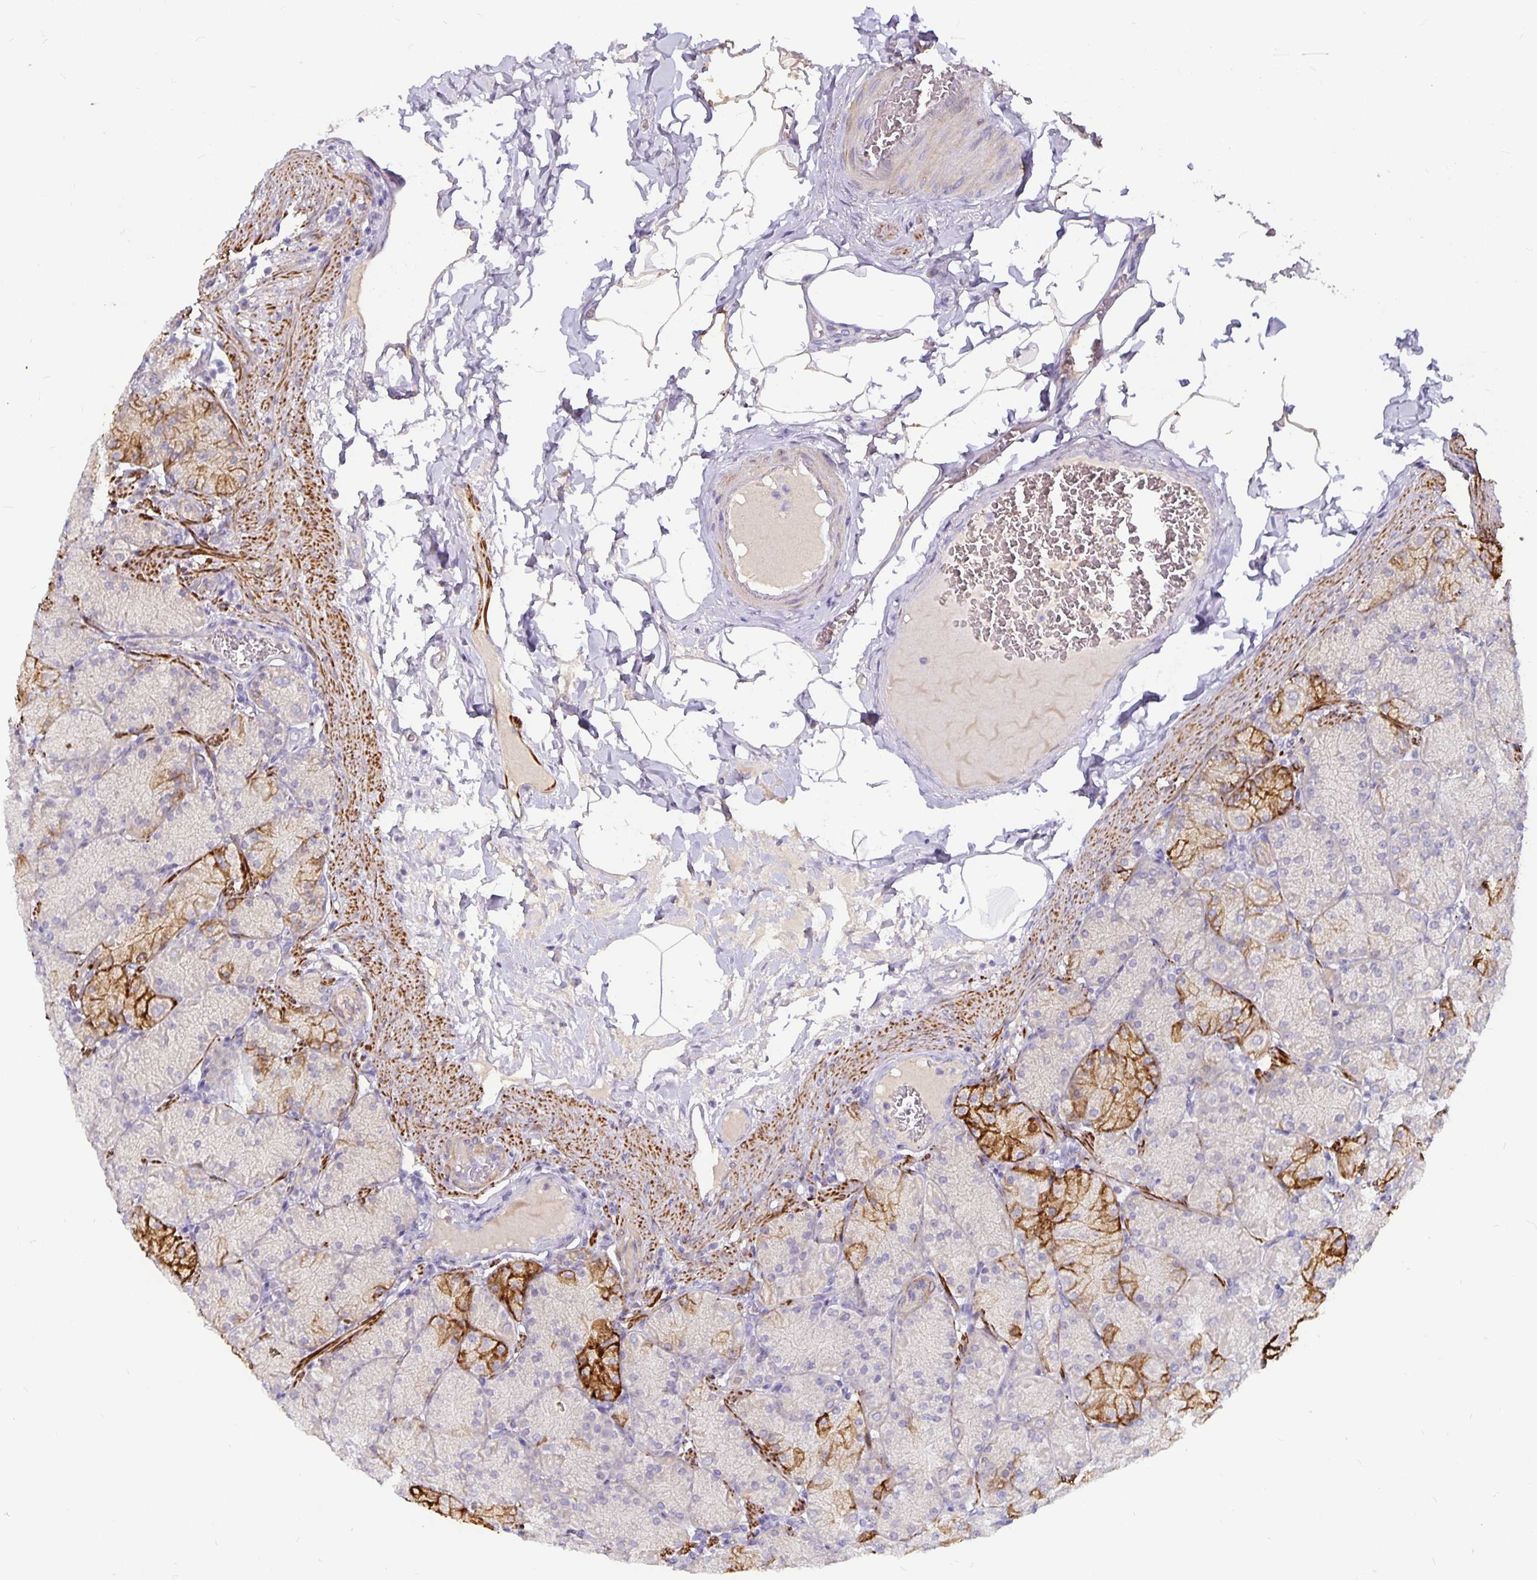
{"staining": {"intensity": "moderate", "quantity": "<25%", "location": "cytoplasmic/membranous"}, "tissue": "stomach", "cell_type": "Glandular cells", "image_type": "normal", "snomed": [{"axis": "morphology", "description": "Normal tissue, NOS"}, {"axis": "topography", "description": "Stomach, upper"}], "caption": "Stomach stained for a protein shows moderate cytoplasmic/membranous positivity in glandular cells. The staining is performed using DAB (3,3'-diaminobenzidine) brown chromogen to label protein expression. The nuclei are counter-stained blue using hematoxylin.", "gene": "CA12", "patient": {"sex": "female", "age": 56}}